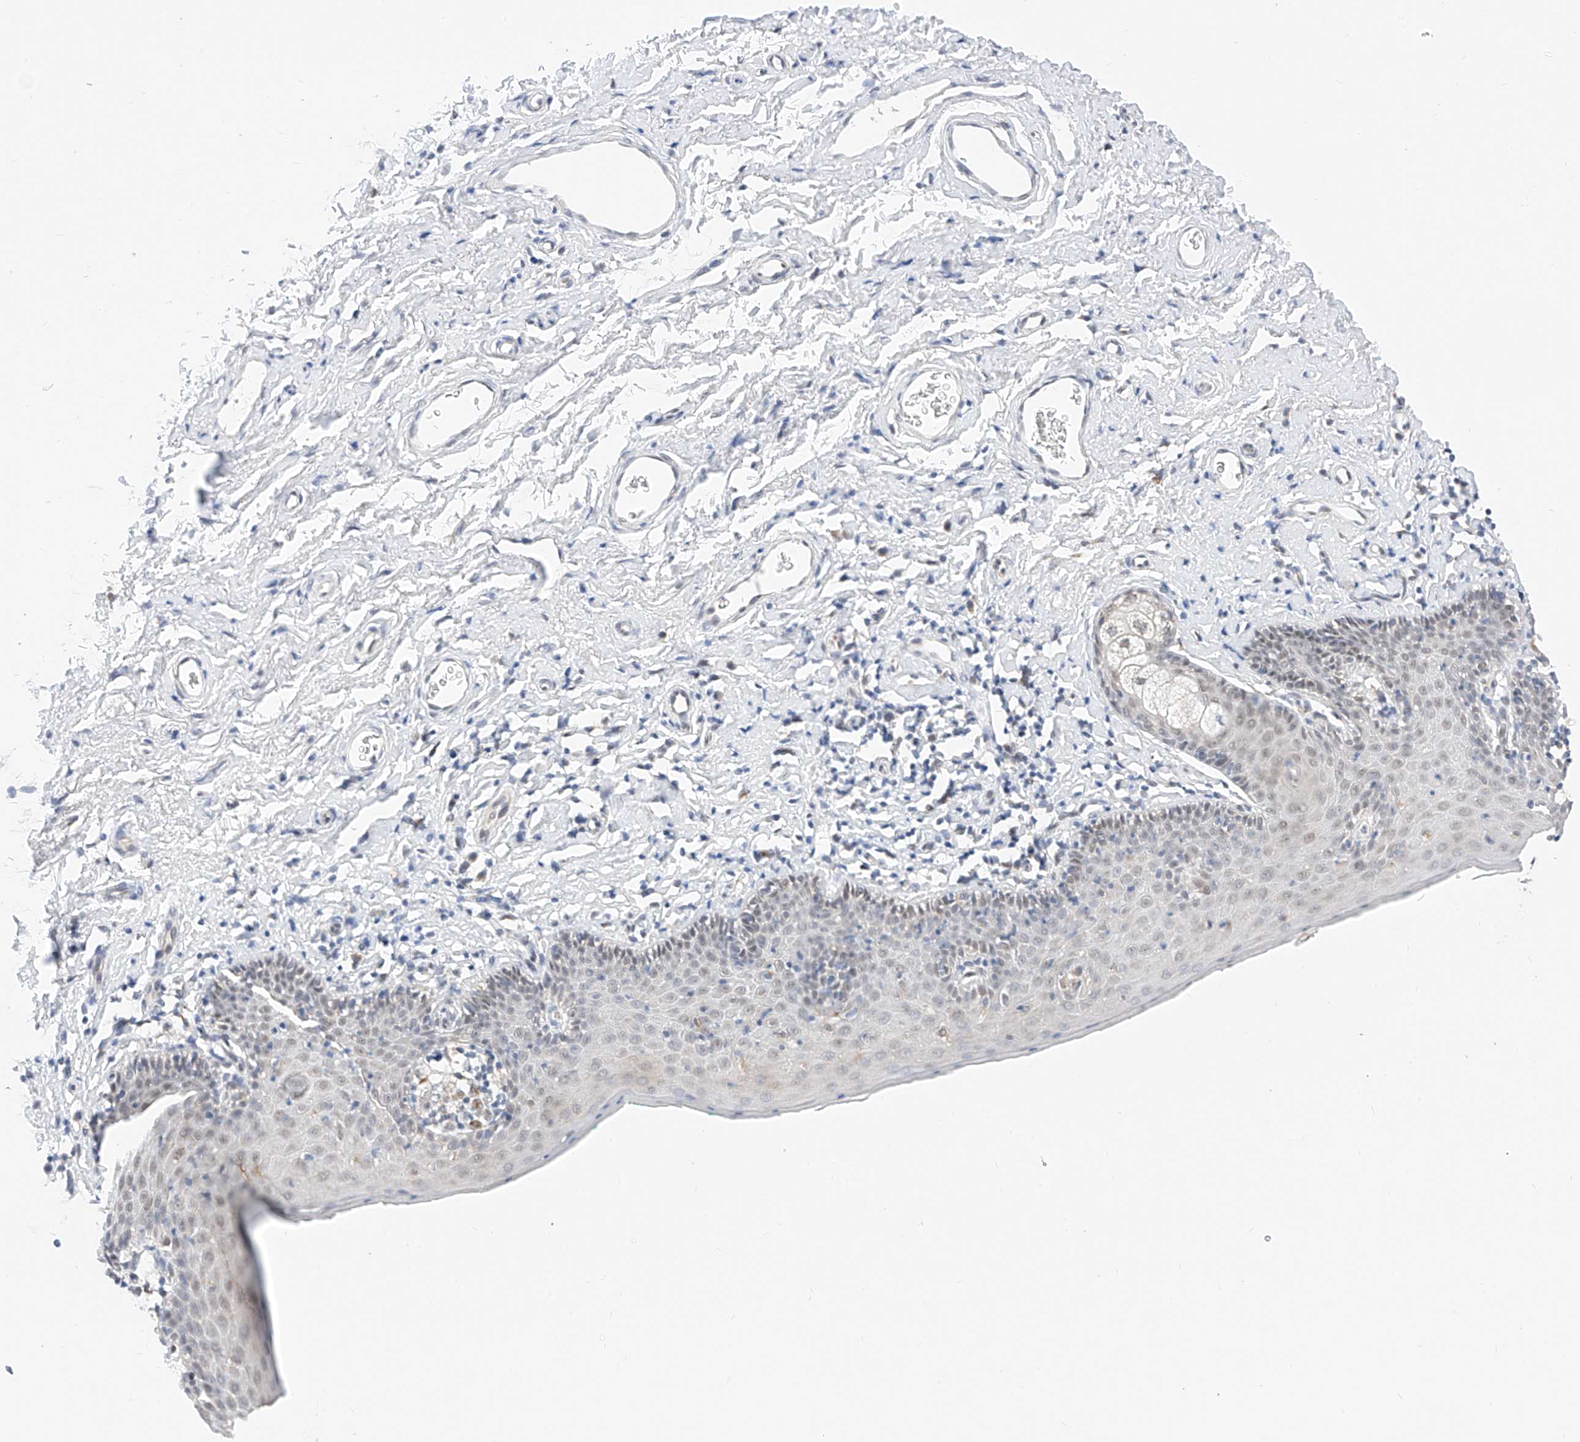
{"staining": {"intensity": "weak", "quantity": "<25%", "location": "cytoplasmic/membranous,nuclear"}, "tissue": "skin", "cell_type": "Epidermal cells", "image_type": "normal", "snomed": [{"axis": "morphology", "description": "Normal tissue, NOS"}, {"axis": "topography", "description": "Vulva"}], "caption": "This is an IHC micrograph of benign human skin. There is no expression in epidermal cells.", "gene": "KCNJ1", "patient": {"sex": "female", "age": 66}}